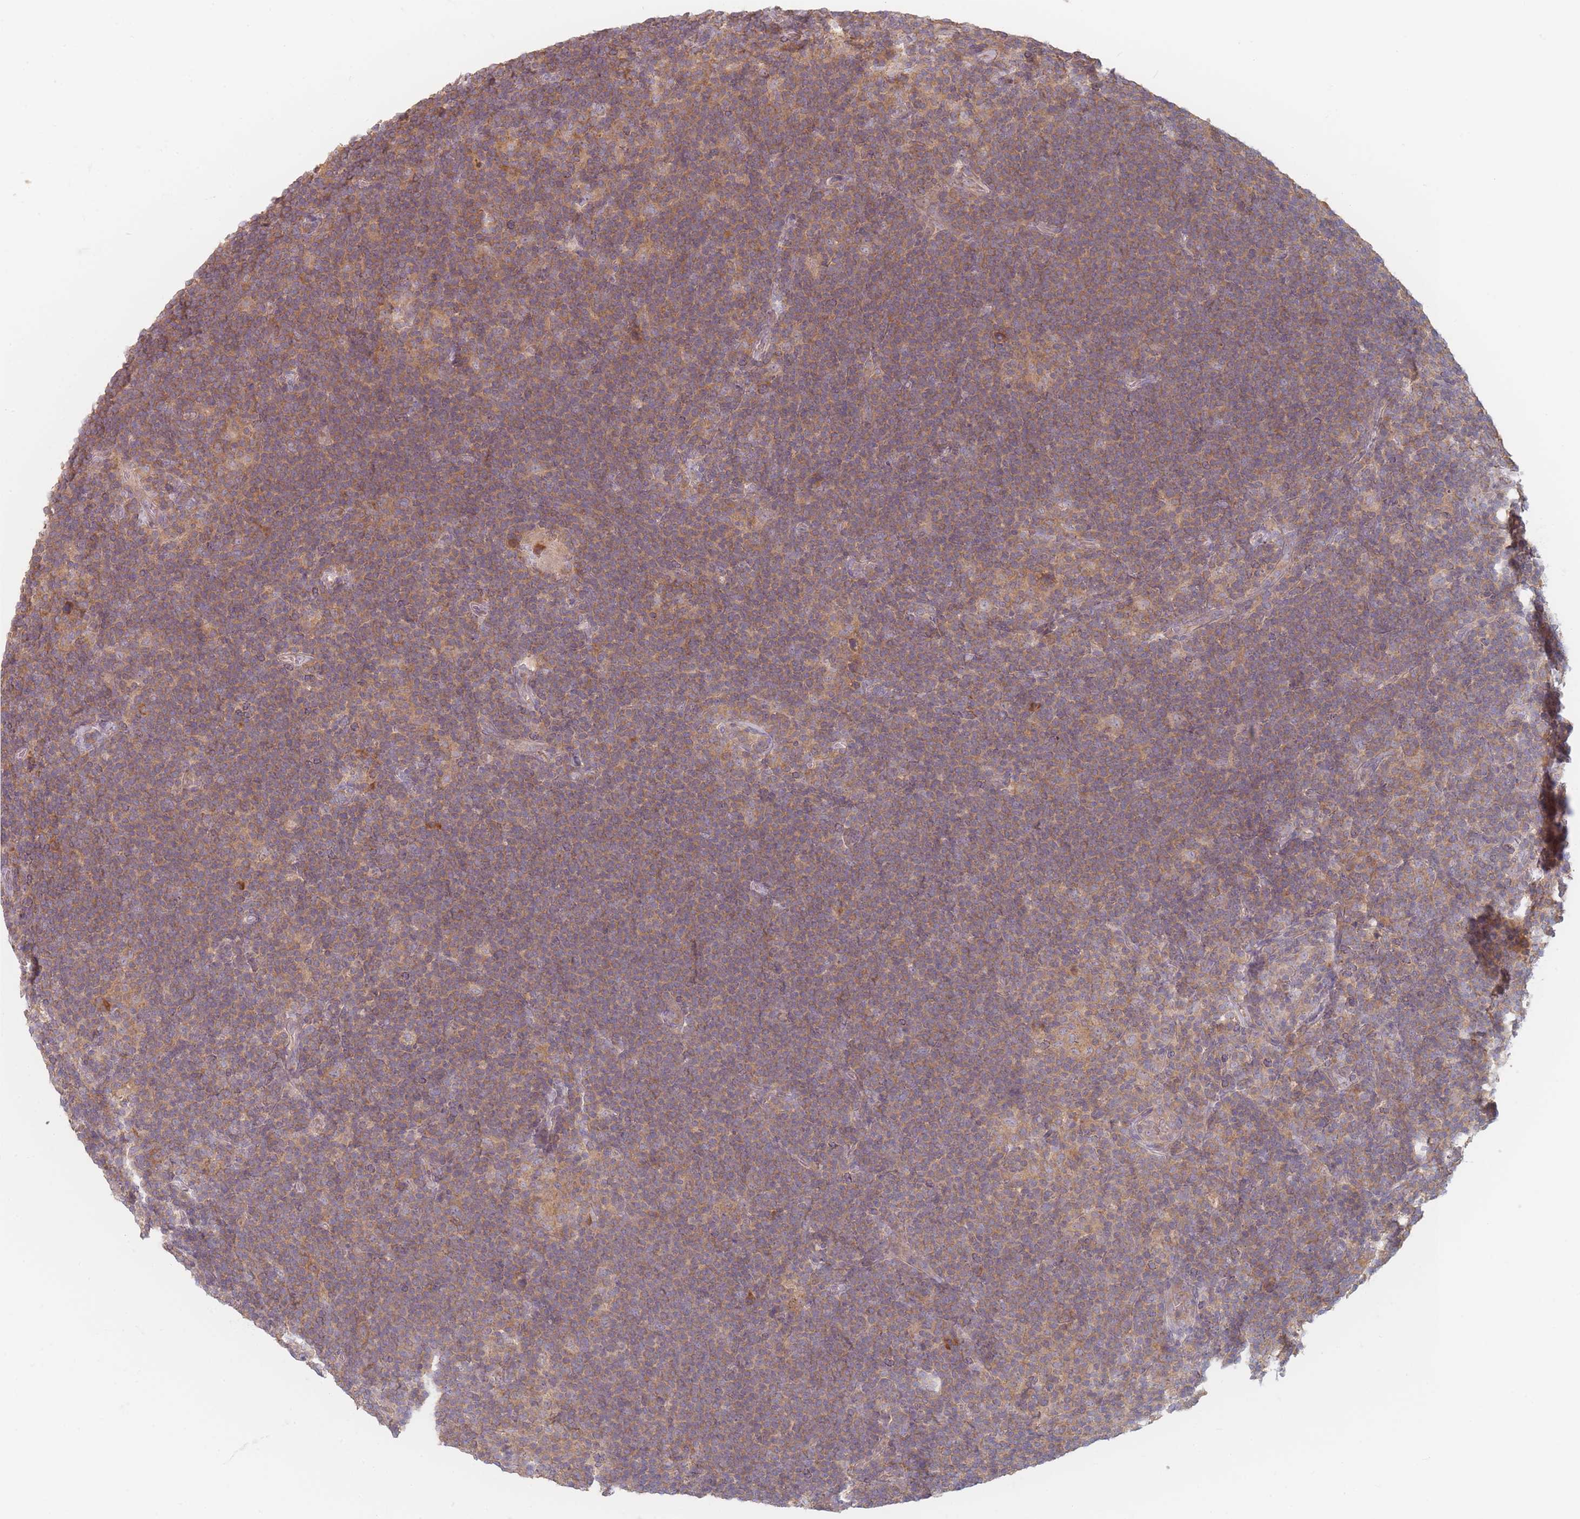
{"staining": {"intensity": "weak", "quantity": ">75%", "location": "cytoplasmic/membranous"}, "tissue": "lymphoma", "cell_type": "Tumor cells", "image_type": "cancer", "snomed": [{"axis": "morphology", "description": "Hodgkin's disease, NOS"}, {"axis": "topography", "description": "Lymph node"}], "caption": "Weak cytoplasmic/membranous staining for a protein is seen in approximately >75% of tumor cells of lymphoma using IHC.", "gene": "SLC35F3", "patient": {"sex": "female", "age": 57}}